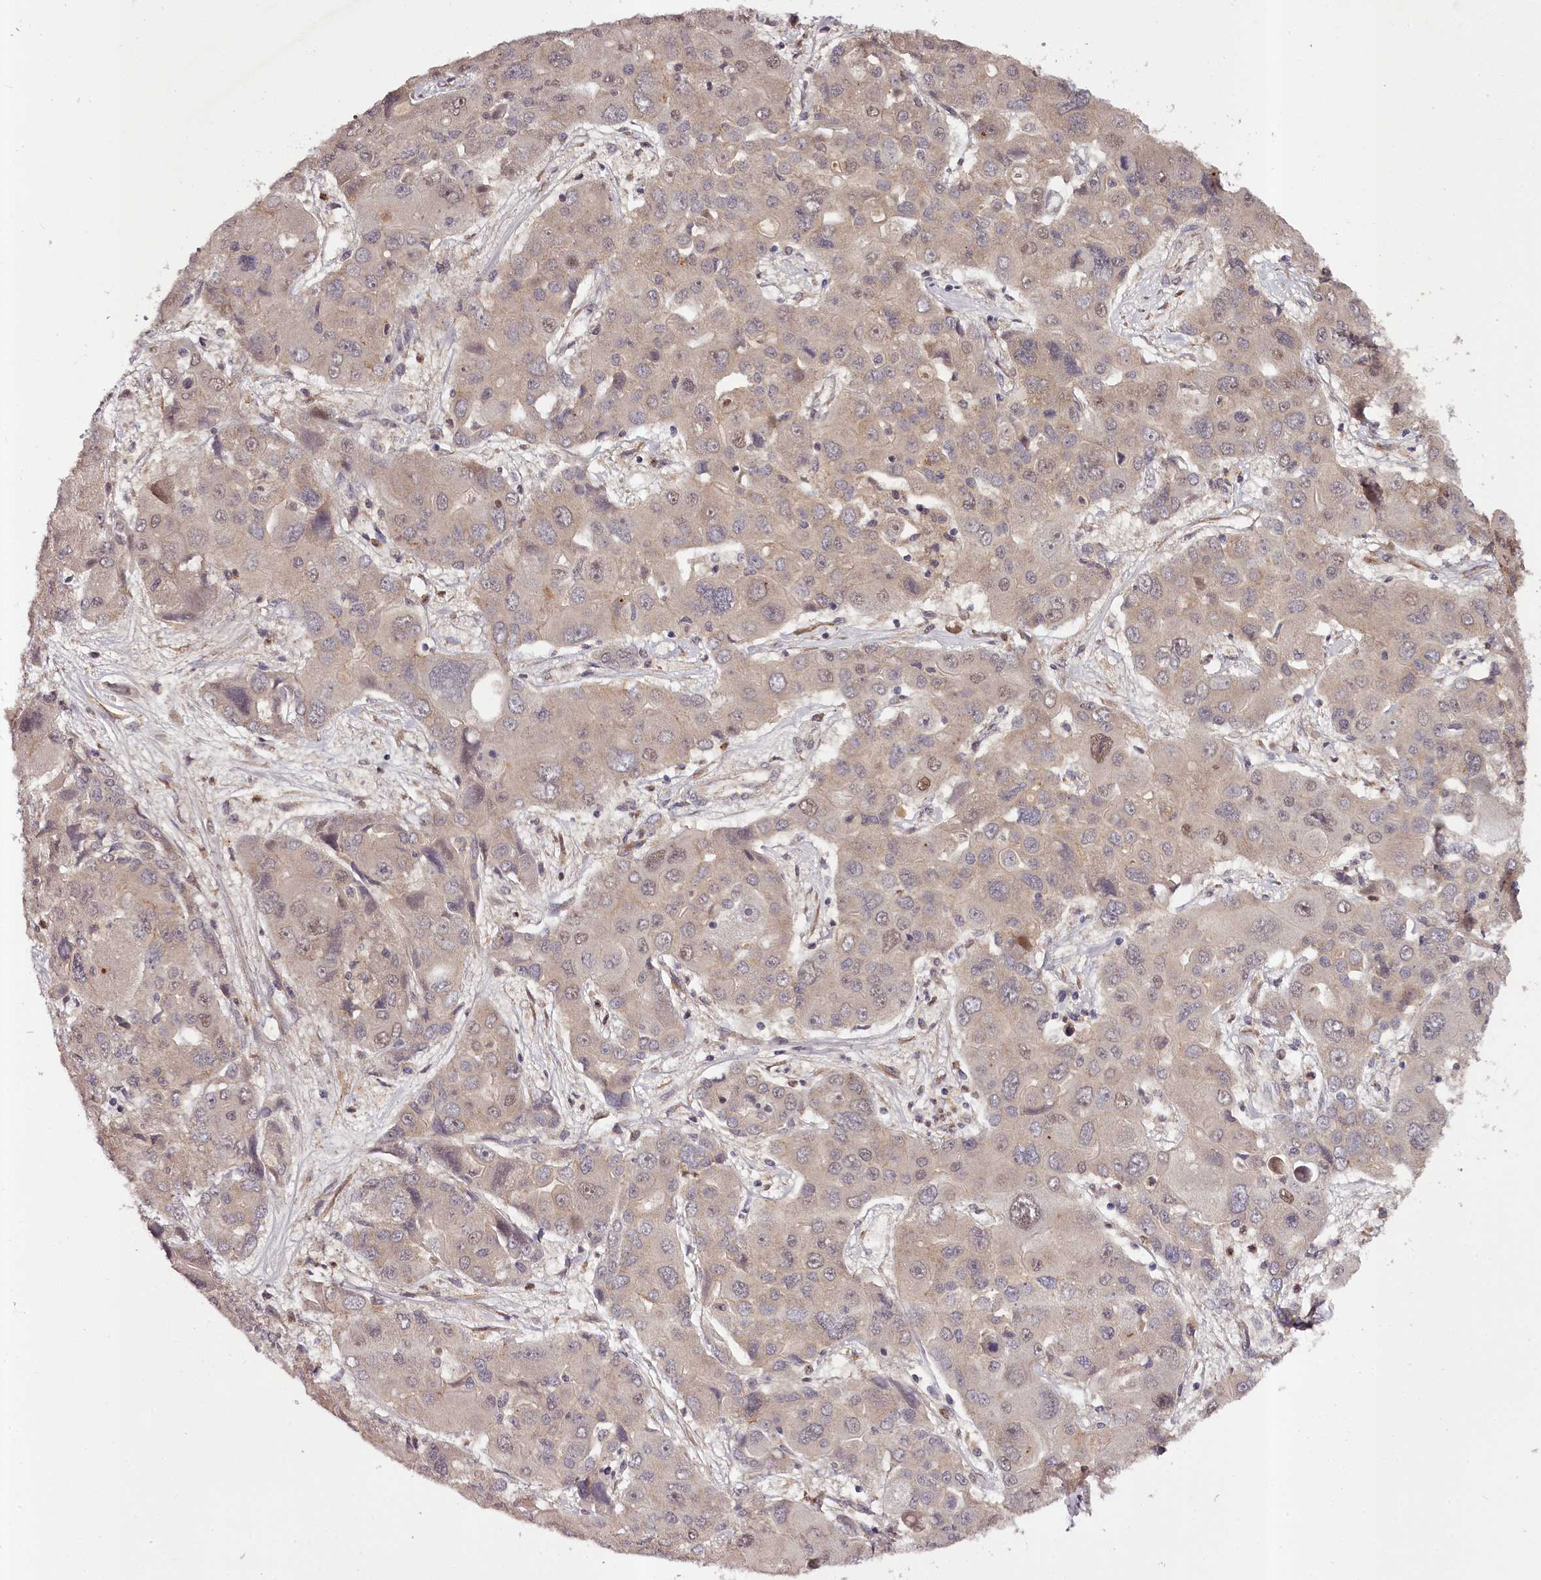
{"staining": {"intensity": "moderate", "quantity": "<25%", "location": "nuclear"}, "tissue": "liver cancer", "cell_type": "Tumor cells", "image_type": "cancer", "snomed": [{"axis": "morphology", "description": "Cholangiocarcinoma"}, {"axis": "topography", "description": "Liver"}], "caption": "Liver cancer was stained to show a protein in brown. There is low levels of moderate nuclear expression in approximately <25% of tumor cells. Using DAB (3,3'-diaminobenzidine) (brown) and hematoxylin (blue) stains, captured at high magnification using brightfield microscopy.", "gene": "MAML3", "patient": {"sex": "male", "age": 67}}